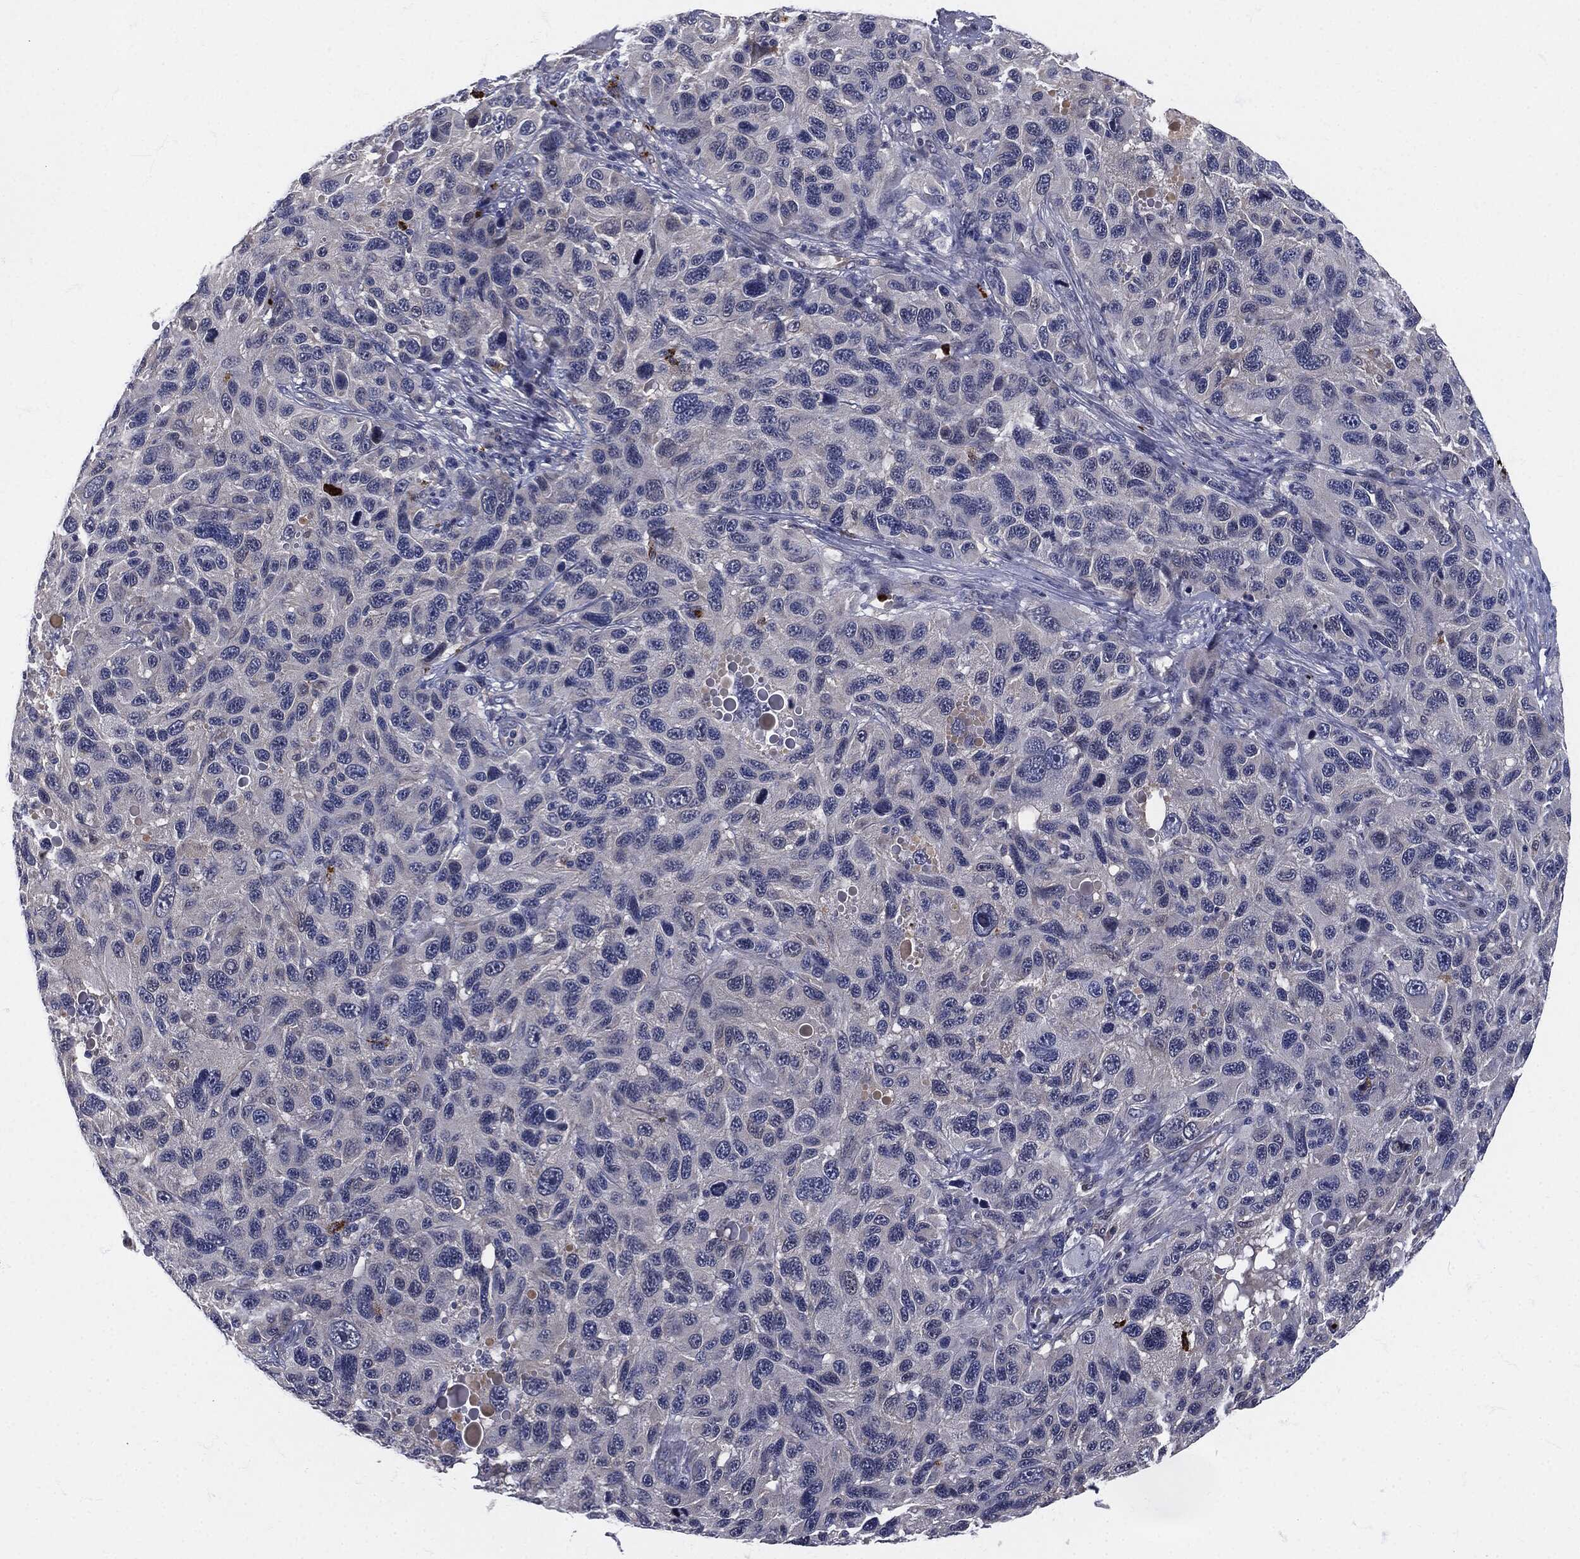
{"staining": {"intensity": "negative", "quantity": "none", "location": "none"}, "tissue": "melanoma", "cell_type": "Tumor cells", "image_type": "cancer", "snomed": [{"axis": "morphology", "description": "Malignant melanoma, NOS"}, {"axis": "topography", "description": "Skin"}], "caption": "DAB (3,3'-diaminobenzidine) immunohistochemical staining of melanoma demonstrates no significant positivity in tumor cells.", "gene": "MPO", "patient": {"sex": "male", "age": 53}}